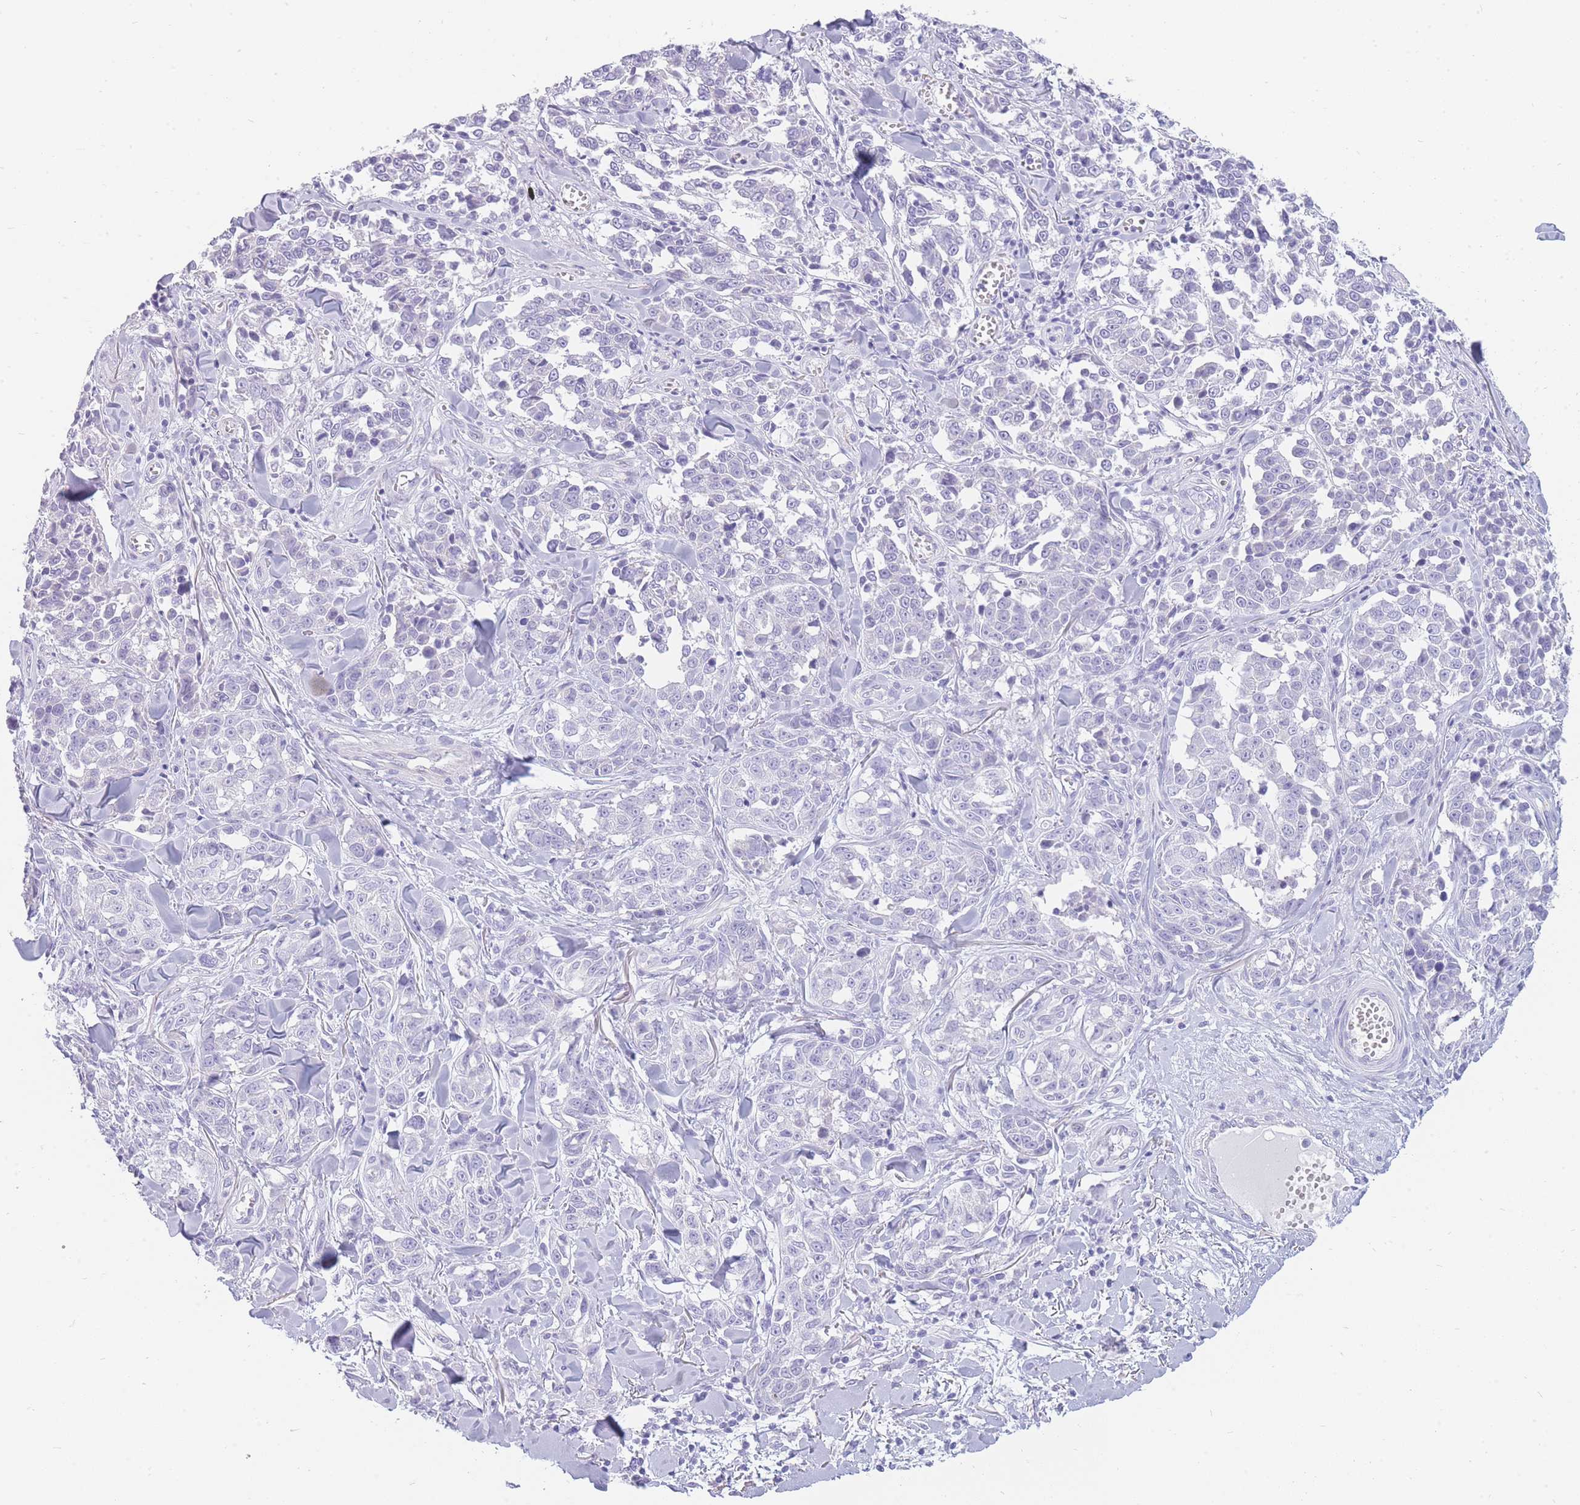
{"staining": {"intensity": "negative", "quantity": "none", "location": "none"}, "tissue": "melanoma", "cell_type": "Tumor cells", "image_type": "cancer", "snomed": [{"axis": "morphology", "description": "Malignant melanoma, NOS"}, {"axis": "topography", "description": "Skin"}], "caption": "The photomicrograph exhibits no staining of tumor cells in malignant melanoma.", "gene": "UPK1A", "patient": {"sex": "female", "age": 64}}